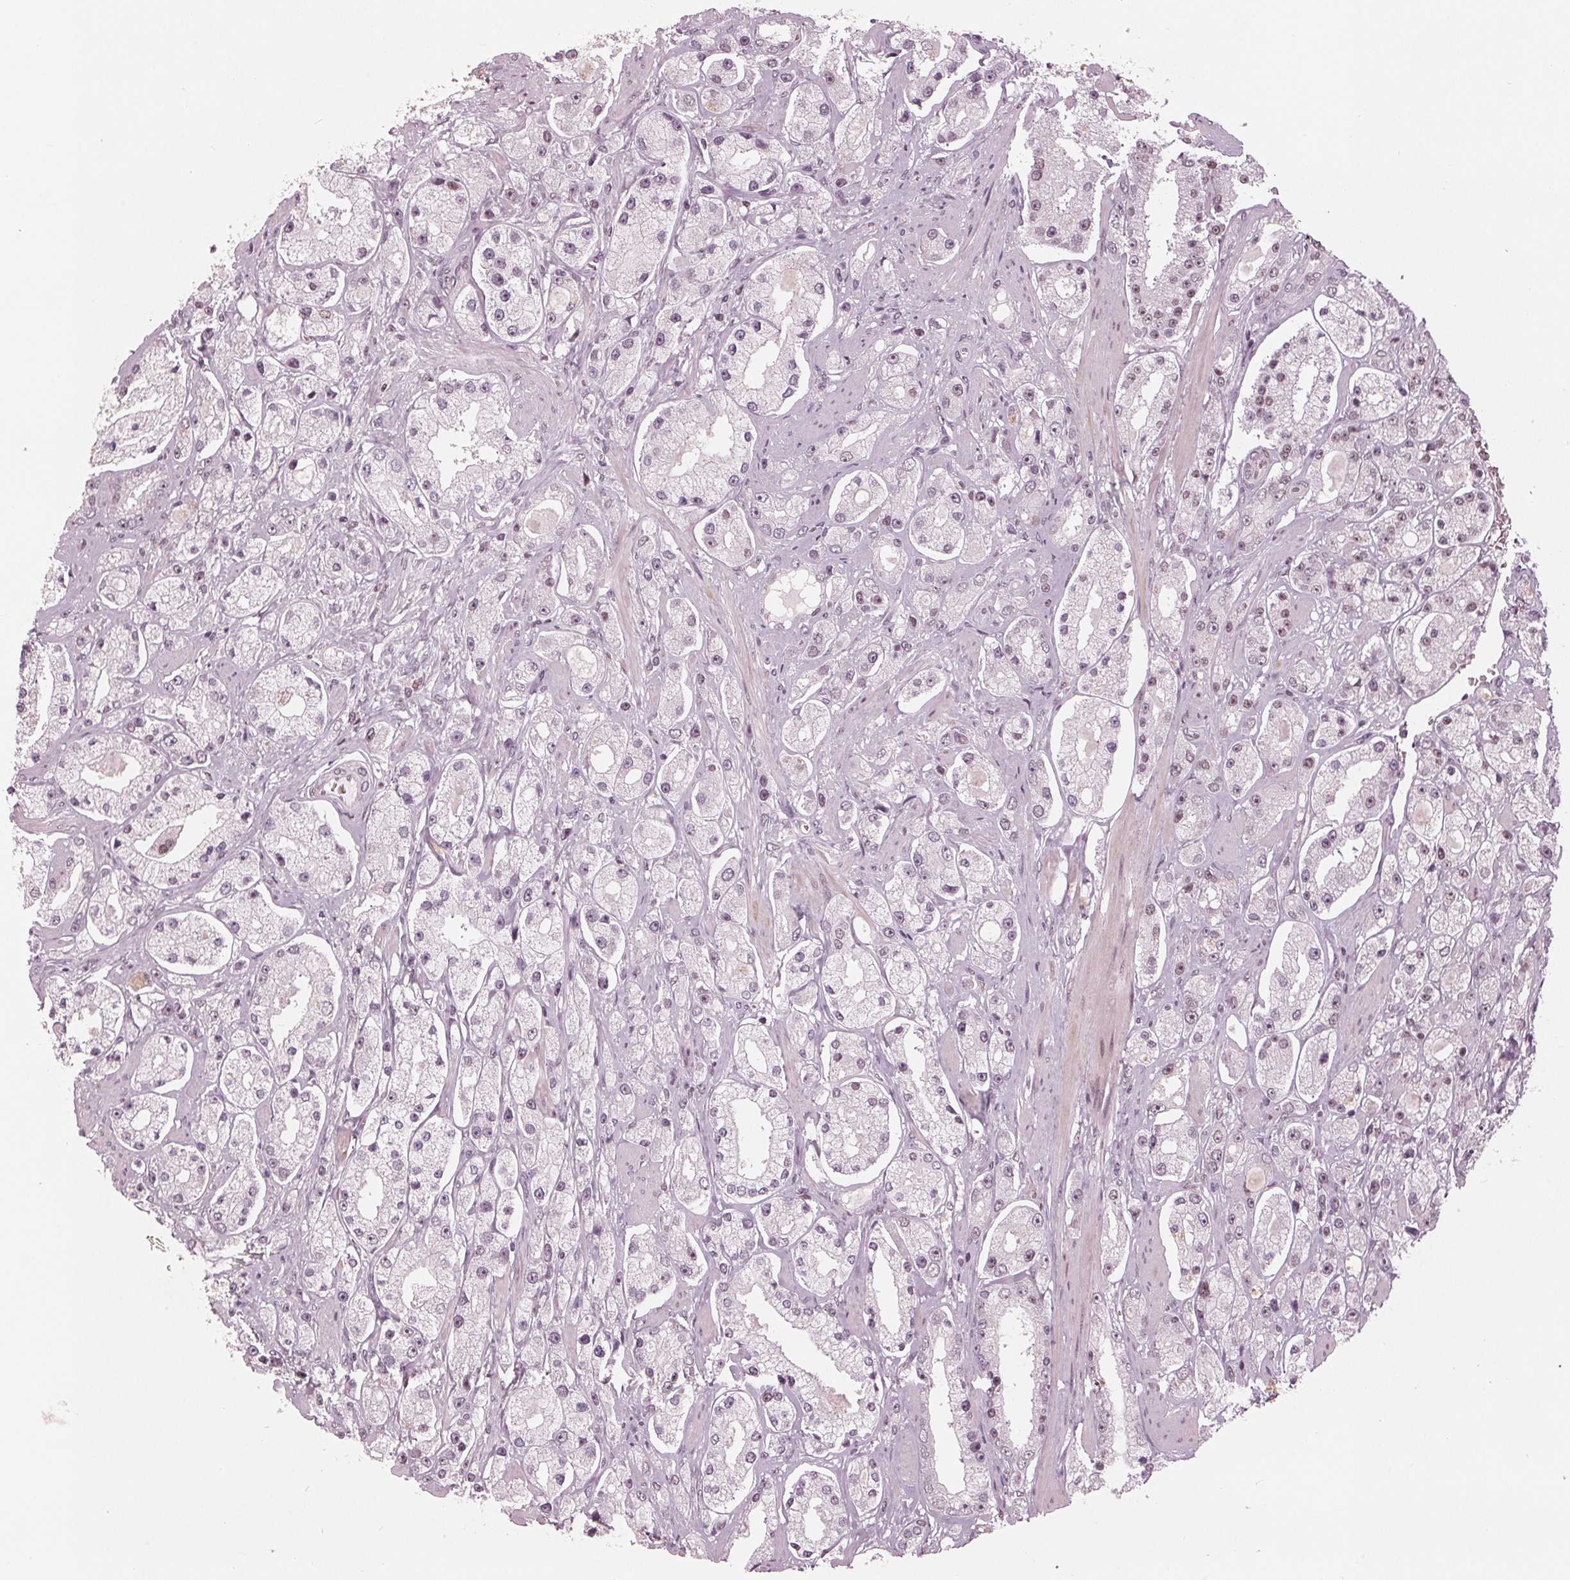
{"staining": {"intensity": "weak", "quantity": "<25%", "location": "nuclear"}, "tissue": "prostate cancer", "cell_type": "Tumor cells", "image_type": "cancer", "snomed": [{"axis": "morphology", "description": "Adenocarcinoma, High grade"}, {"axis": "topography", "description": "Prostate"}], "caption": "High magnification brightfield microscopy of prostate high-grade adenocarcinoma stained with DAB (3,3'-diaminobenzidine) (brown) and counterstained with hematoxylin (blue): tumor cells show no significant positivity.", "gene": "DNMT3L", "patient": {"sex": "male", "age": 67}}